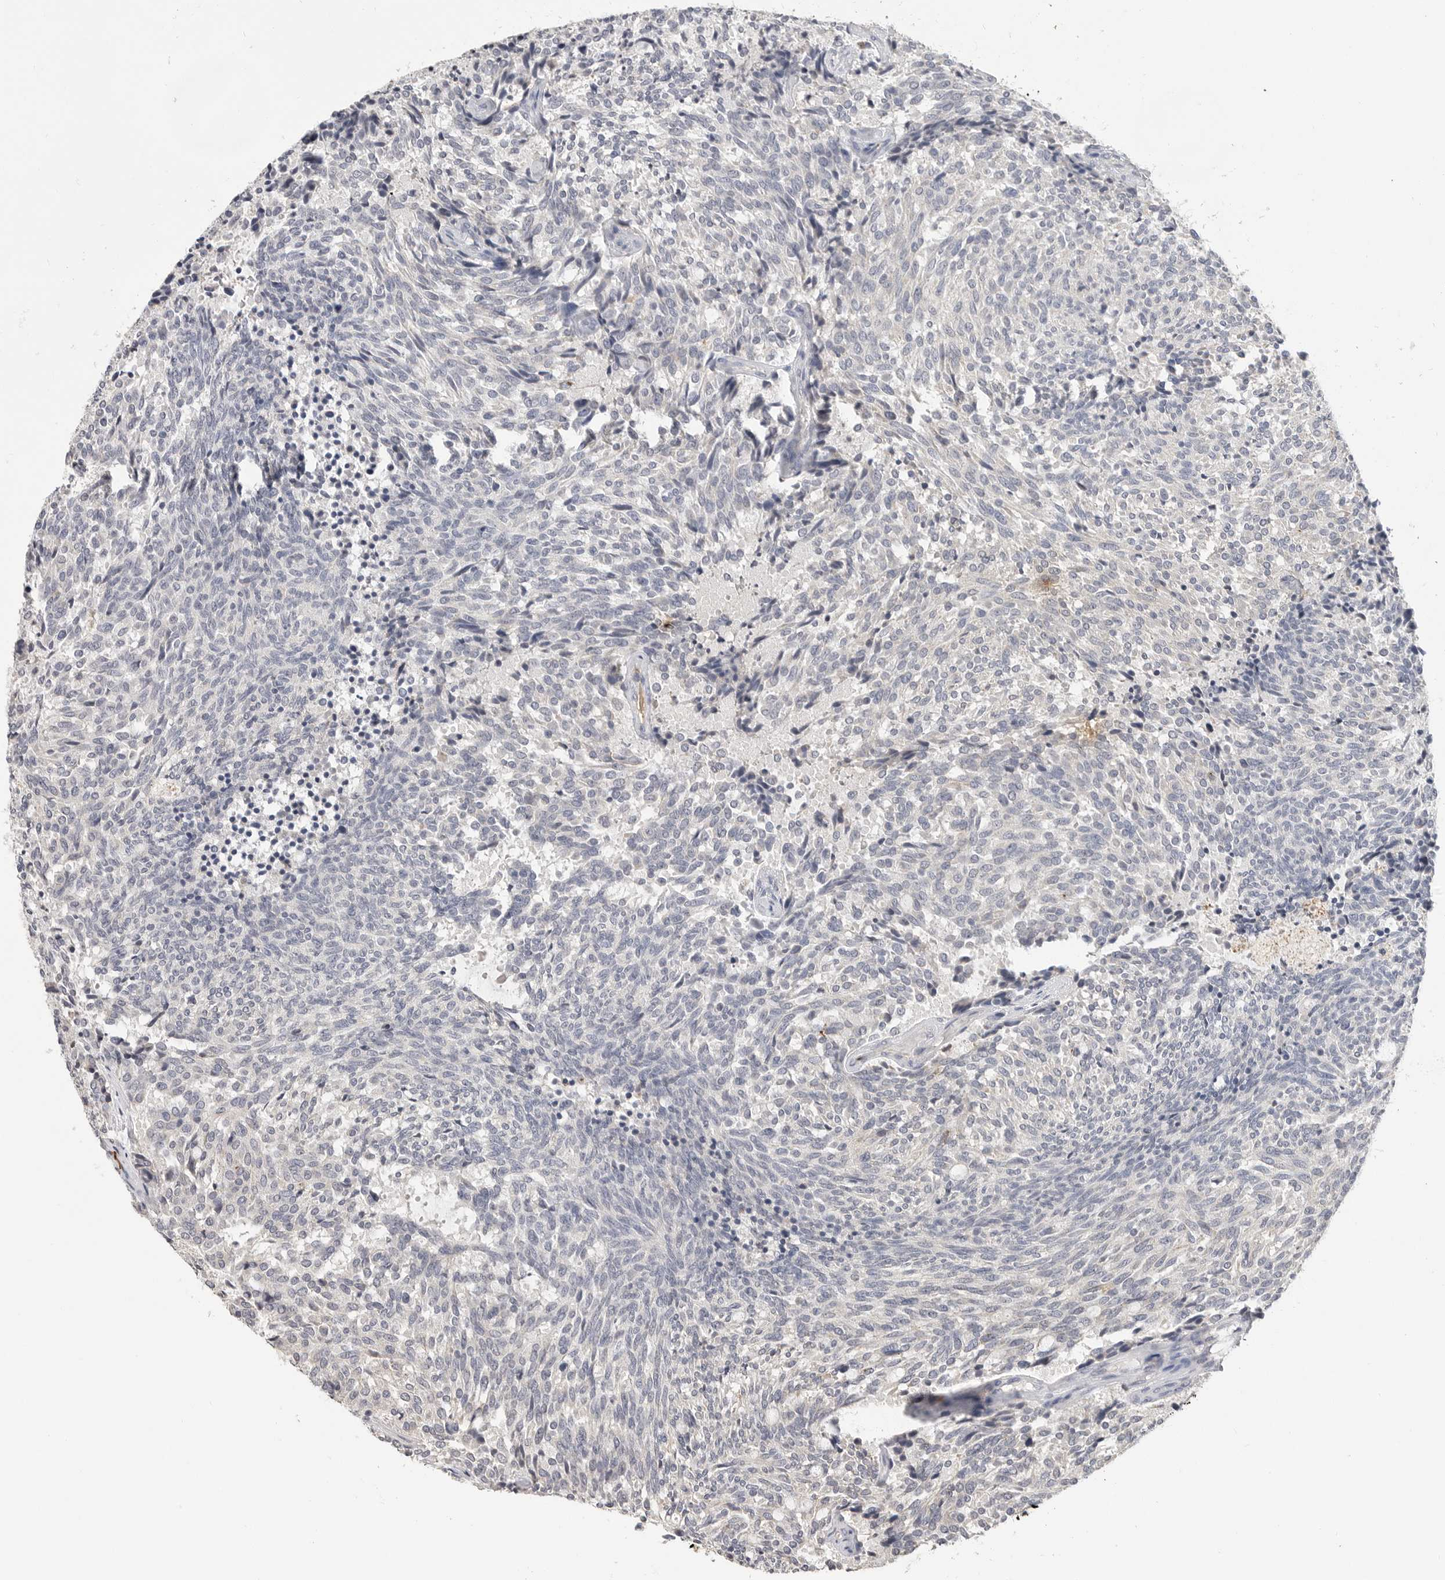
{"staining": {"intensity": "negative", "quantity": "none", "location": "none"}, "tissue": "carcinoid", "cell_type": "Tumor cells", "image_type": "cancer", "snomed": [{"axis": "morphology", "description": "Carcinoid, malignant, NOS"}, {"axis": "topography", "description": "Pancreas"}], "caption": "The image reveals no staining of tumor cells in carcinoid (malignant).", "gene": "LTBR", "patient": {"sex": "female", "age": 54}}